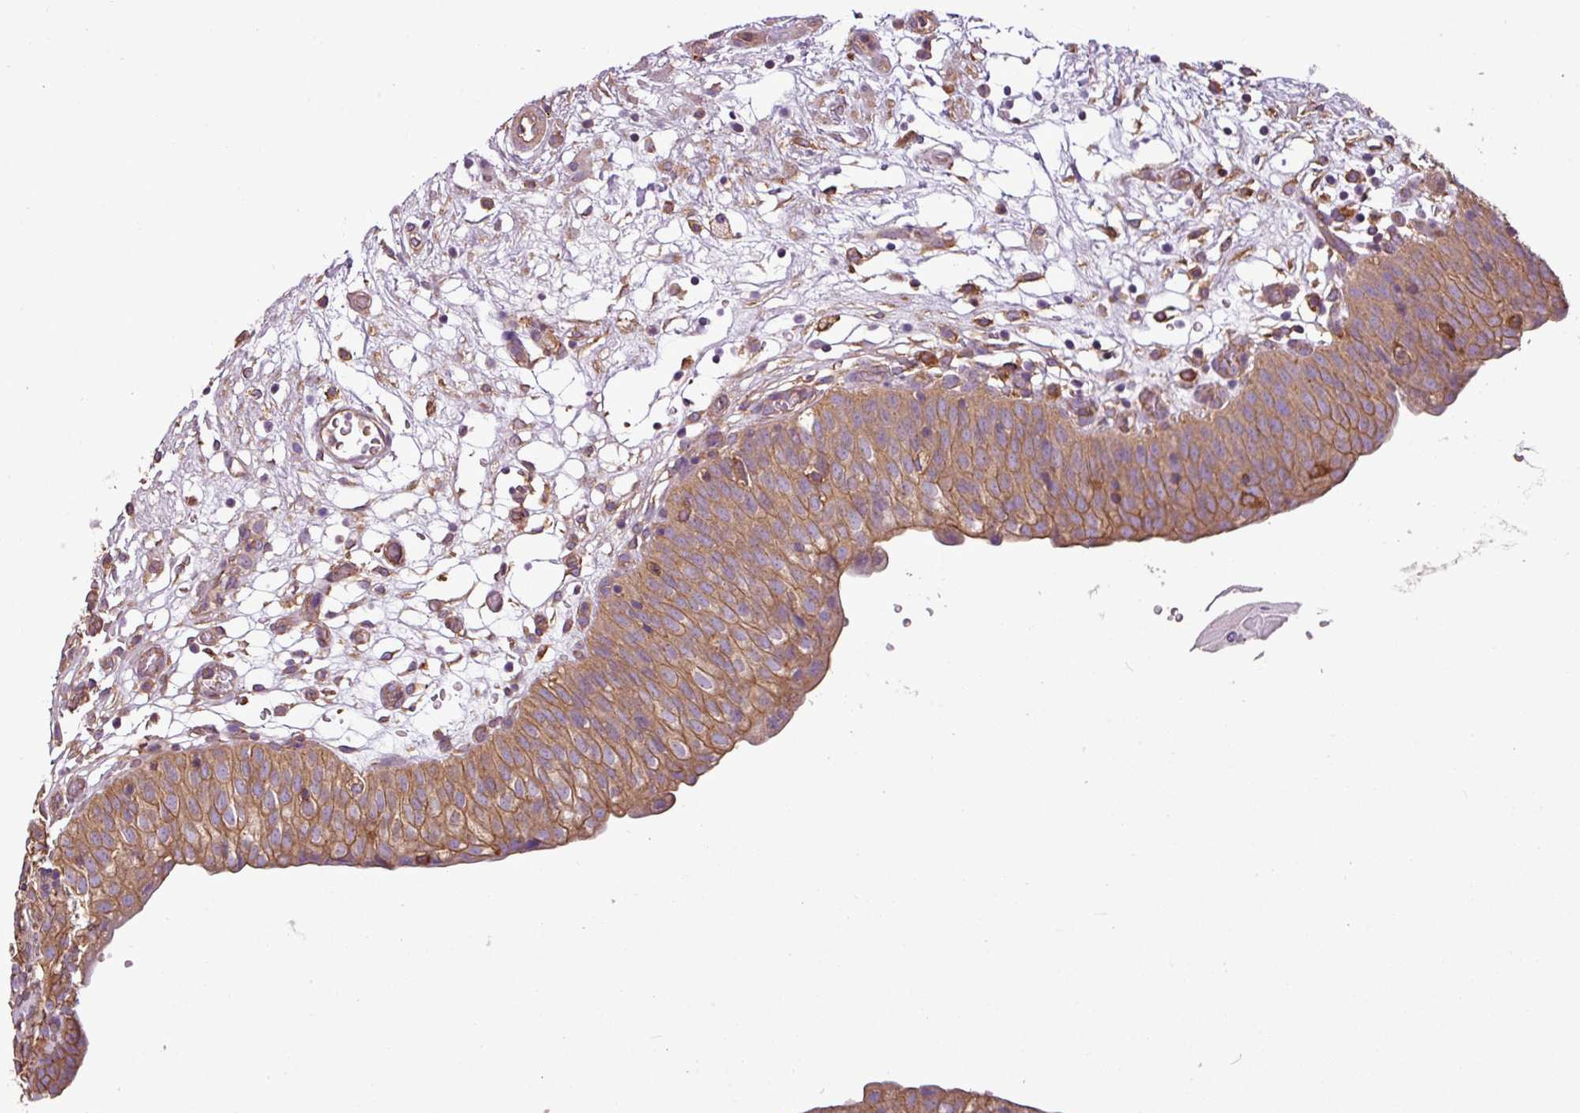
{"staining": {"intensity": "moderate", "quantity": ">75%", "location": "cytoplasmic/membranous"}, "tissue": "urinary bladder", "cell_type": "Urothelial cells", "image_type": "normal", "snomed": [{"axis": "morphology", "description": "Normal tissue, NOS"}, {"axis": "topography", "description": "Urinary bladder"}], "caption": "This photomicrograph exhibits IHC staining of normal urinary bladder, with medium moderate cytoplasmic/membranous expression in about >75% of urothelial cells.", "gene": "PACSIN2", "patient": {"sex": "male", "age": 55}}